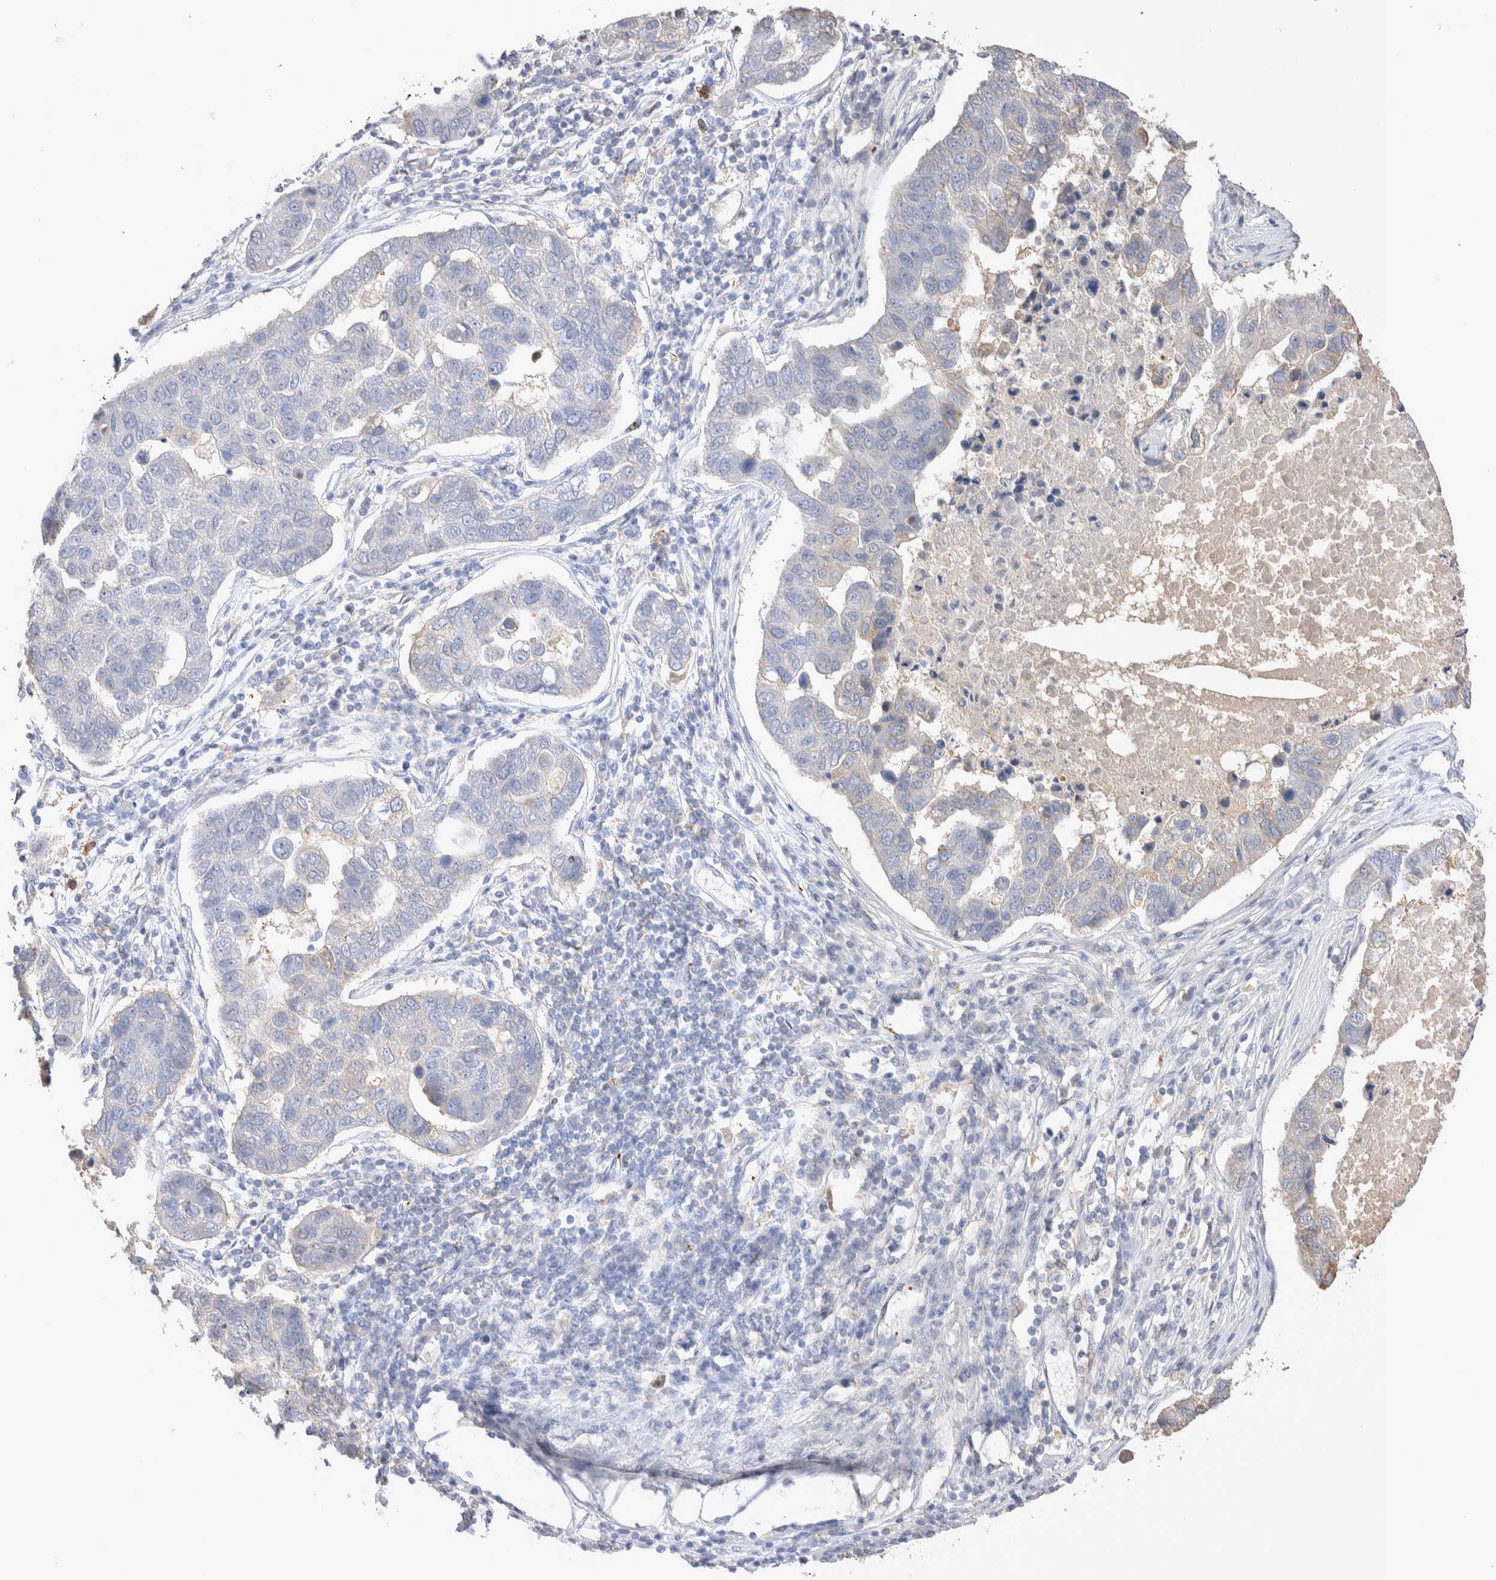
{"staining": {"intensity": "negative", "quantity": "none", "location": "none"}, "tissue": "pancreatic cancer", "cell_type": "Tumor cells", "image_type": "cancer", "snomed": [{"axis": "morphology", "description": "Adenocarcinoma, NOS"}, {"axis": "topography", "description": "Pancreas"}], "caption": "Pancreatic cancer (adenocarcinoma) stained for a protein using immunohistochemistry (IHC) shows no positivity tumor cells.", "gene": "FFAR2", "patient": {"sex": "female", "age": 61}}